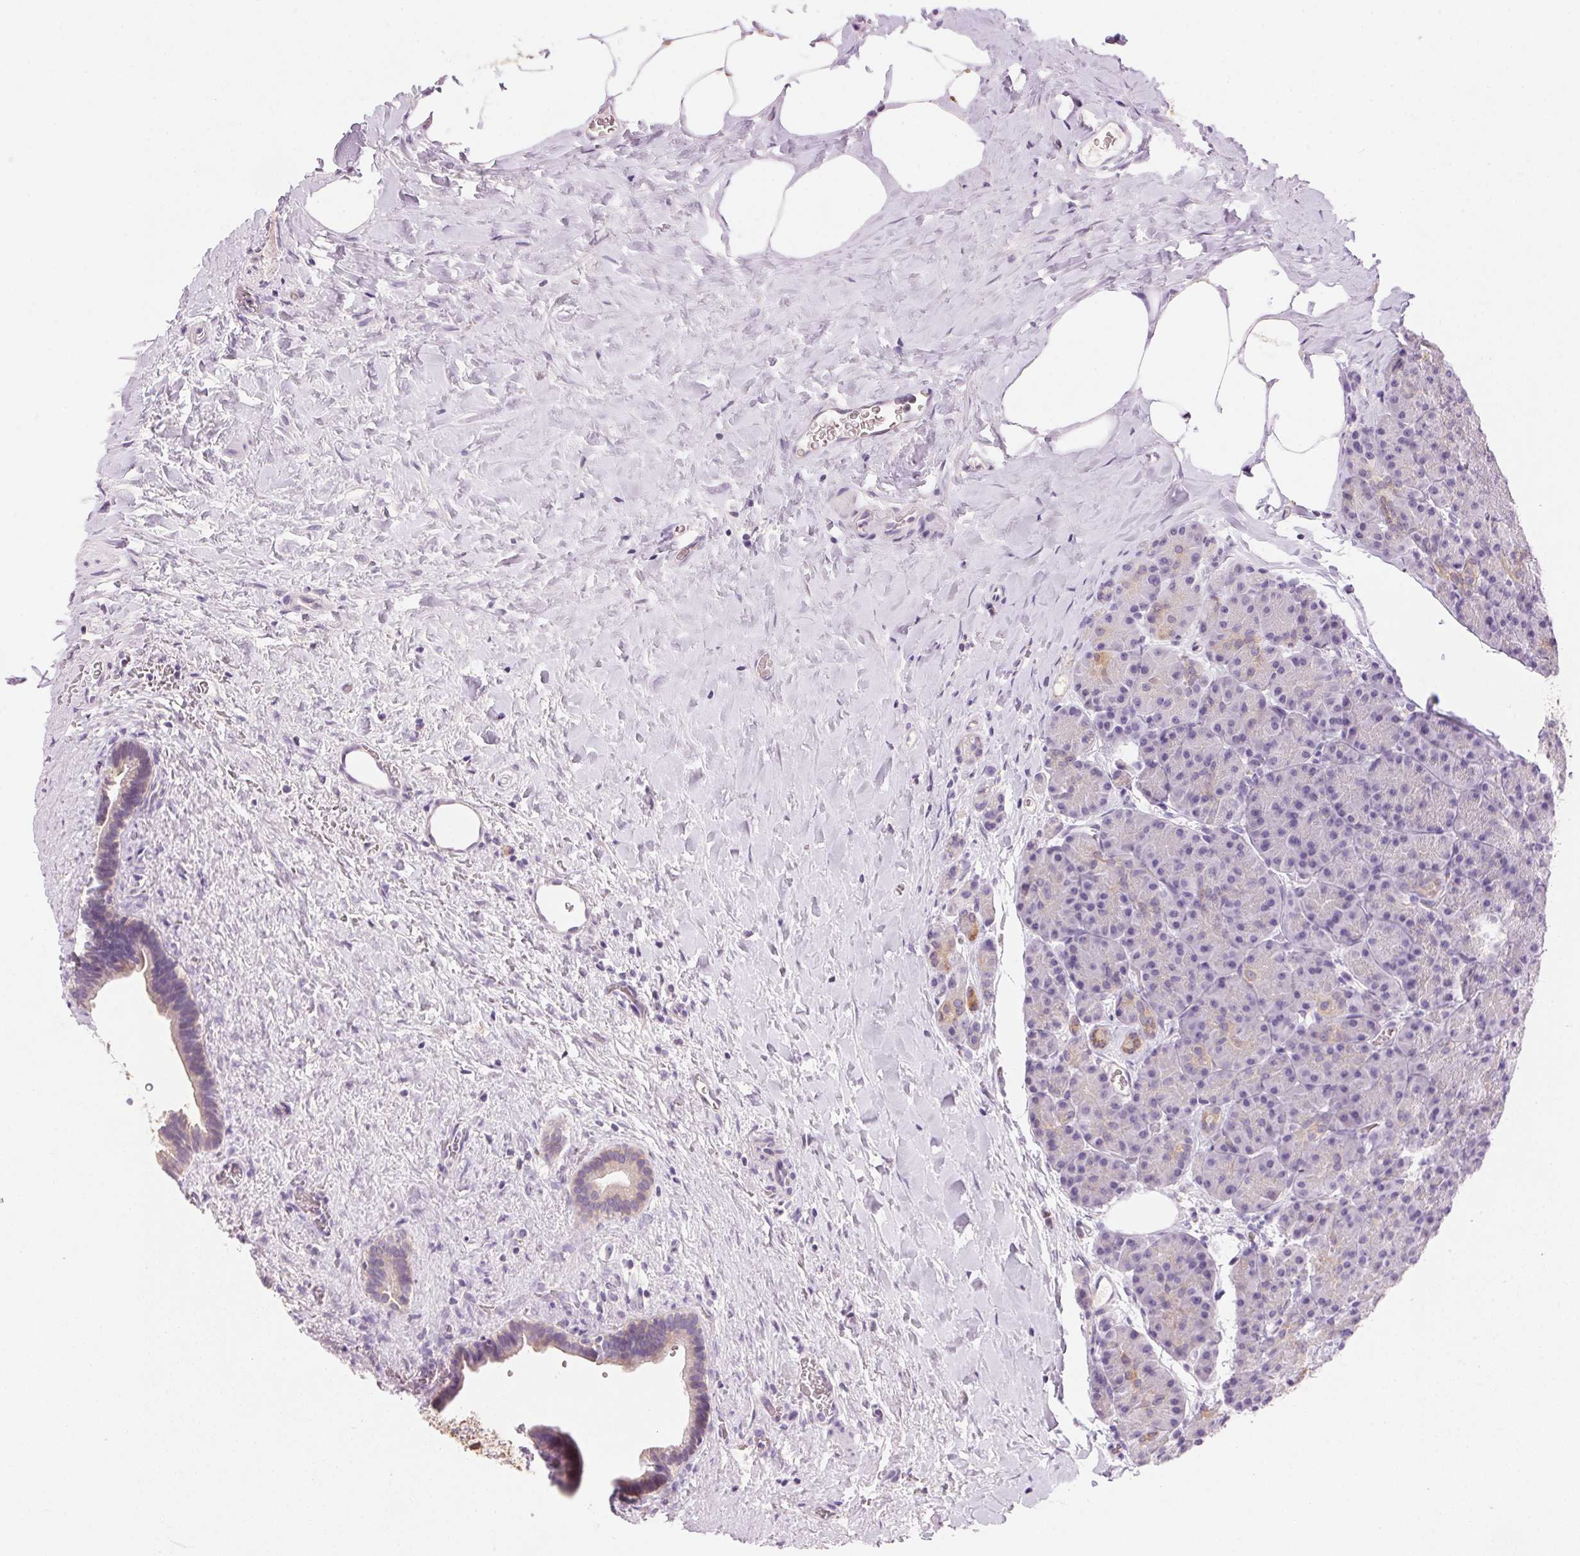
{"staining": {"intensity": "weak", "quantity": "<25%", "location": "cytoplasmic/membranous"}, "tissue": "pancreas", "cell_type": "Exocrine glandular cells", "image_type": "normal", "snomed": [{"axis": "morphology", "description": "Normal tissue, NOS"}, {"axis": "topography", "description": "Pancreas"}], "caption": "The histopathology image shows no staining of exocrine glandular cells in benign pancreas.", "gene": "HSD17B2", "patient": {"sex": "male", "age": 57}}